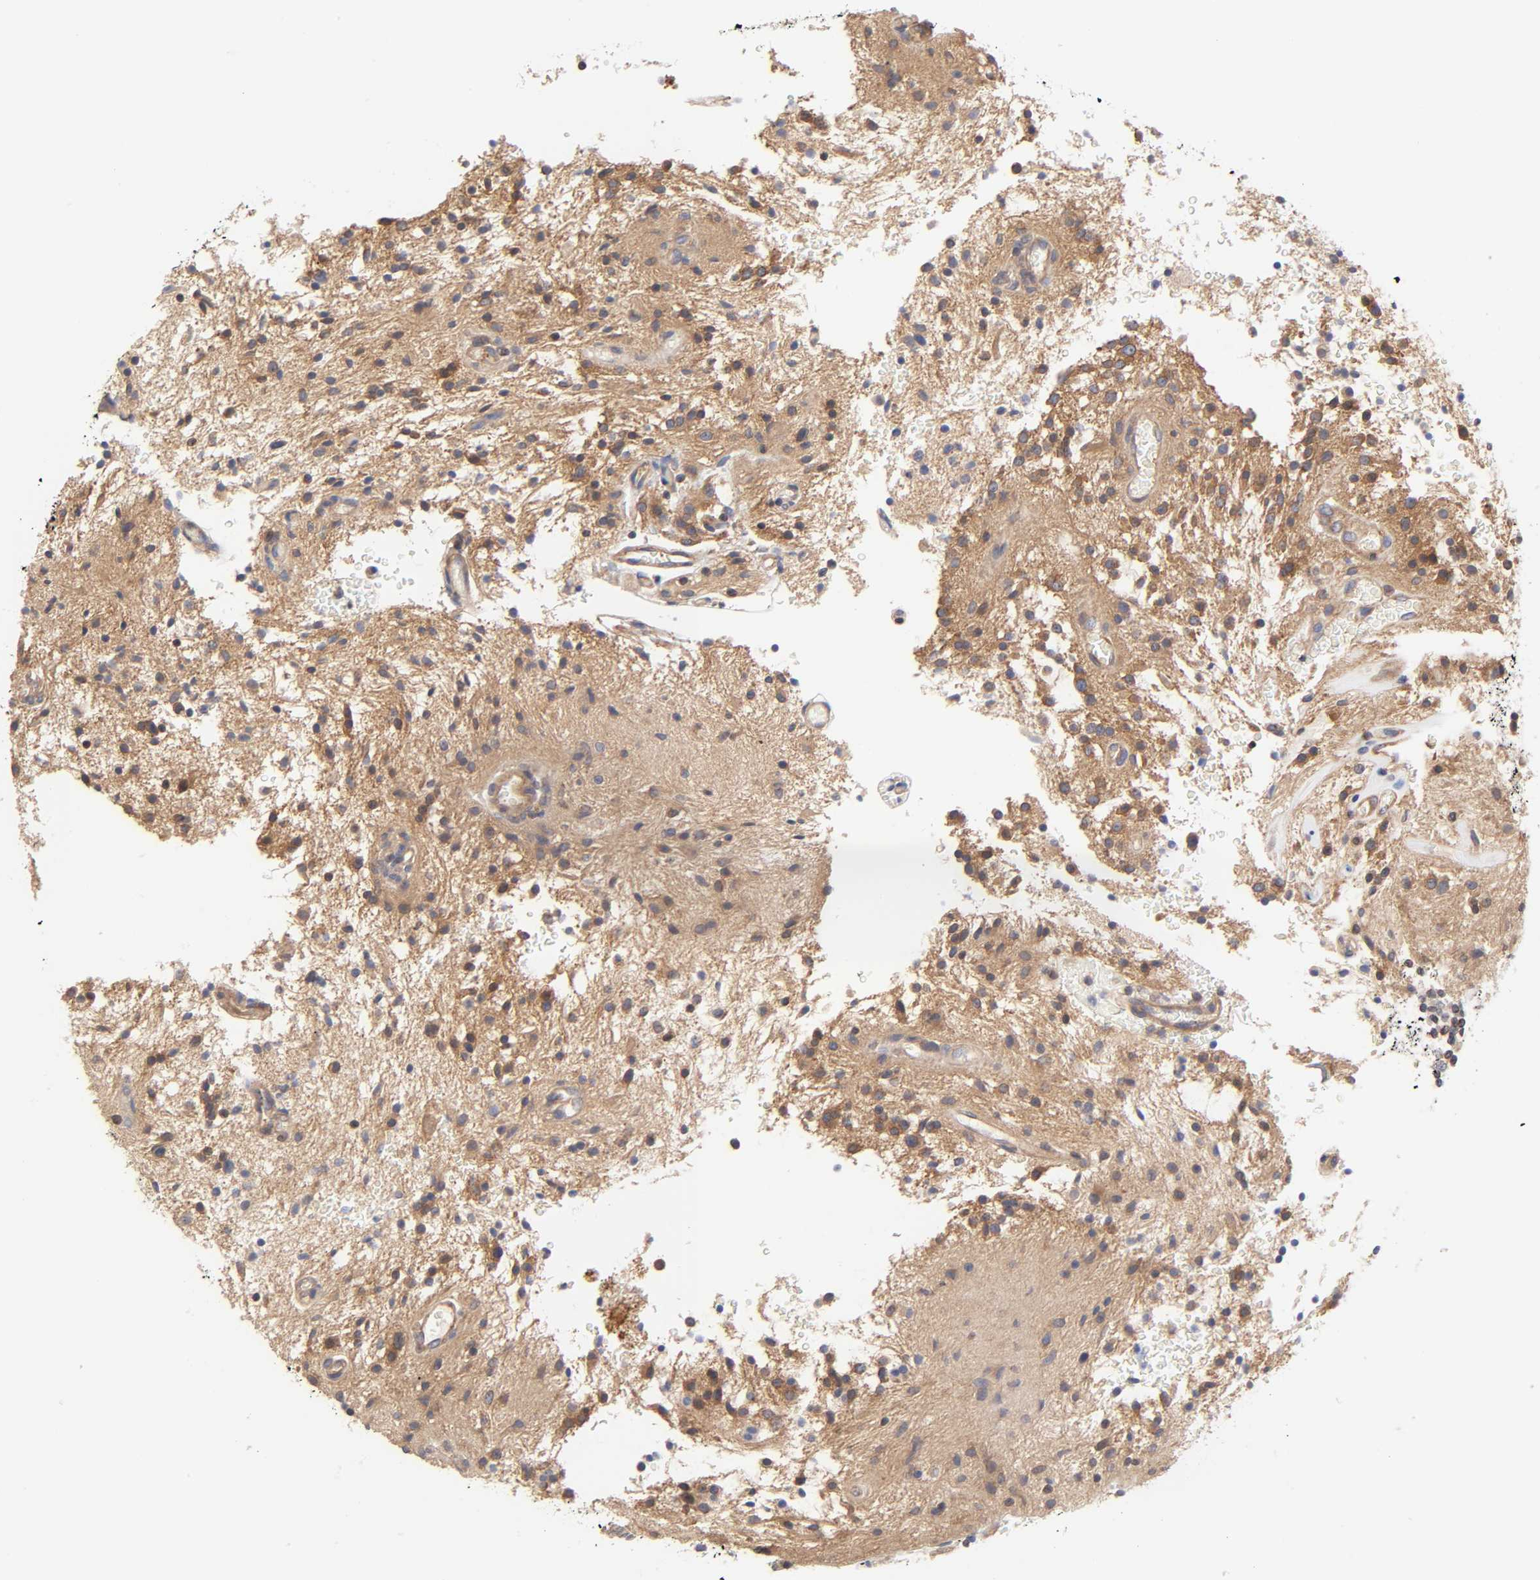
{"staining": {"intensity": "moderate", "quantity": ">75%", "location": "cytoplasmic/membranous"}, "tissue": "glioma", "cell_type": "Tumor cells", "image_type": "cancer", "snomed": [{"axis": "morphology", "description": "Glioma, malignant, NOS"}, {"axis": "topography", "description": "Cerebellum"}], "caption": "A medium amount of moderate cytoplasmic/membranous positivity is seen in approximately >75% of tumor cells in glioma tissue. (Brightfield microscopy of DAB IHC at high magnification).", "gene": "STRN3", "patient": {"sex": "female", "age": 10}}